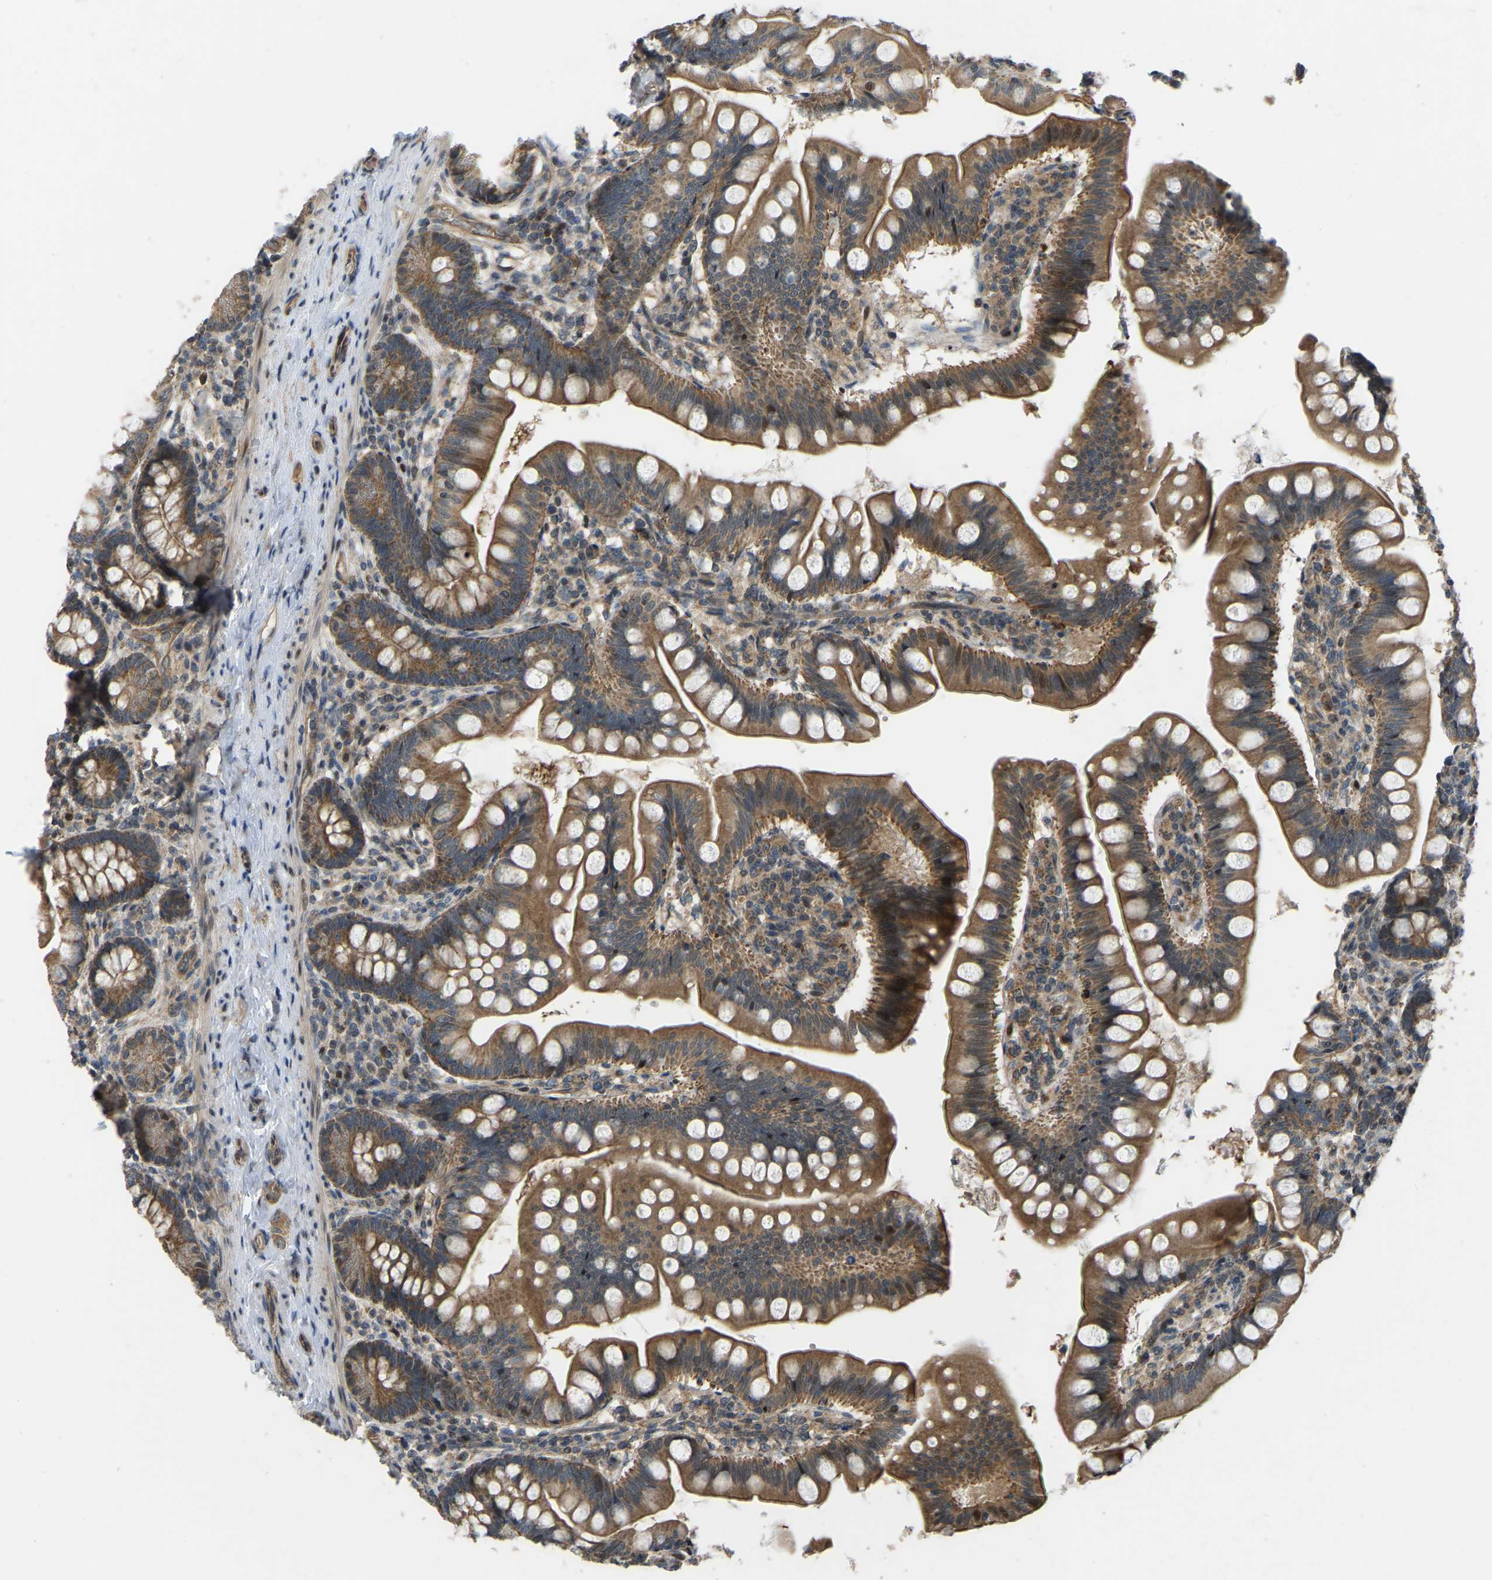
{"staining": {"intensity": "strong", "quantity": ">75%", "location": "cytoplasmic/membranous"}, "tissue": "small intestine", "cell_type": "Glandular cells", "image_type": "normal", "snomed": [{"axis": "morphology", "description": "Normal tissue, NOS"}, {"axis": "topography", "description": "Small intestine"}], "caption": "Protein staining demonstrates strong cytoplasmic/membranous staining in approximately >75% of glandular cells in unremarkable small intestine. Nuclei are stained in blue.", "gene": "C21orf91", "patient": {"sex": "male", "age": 7}}